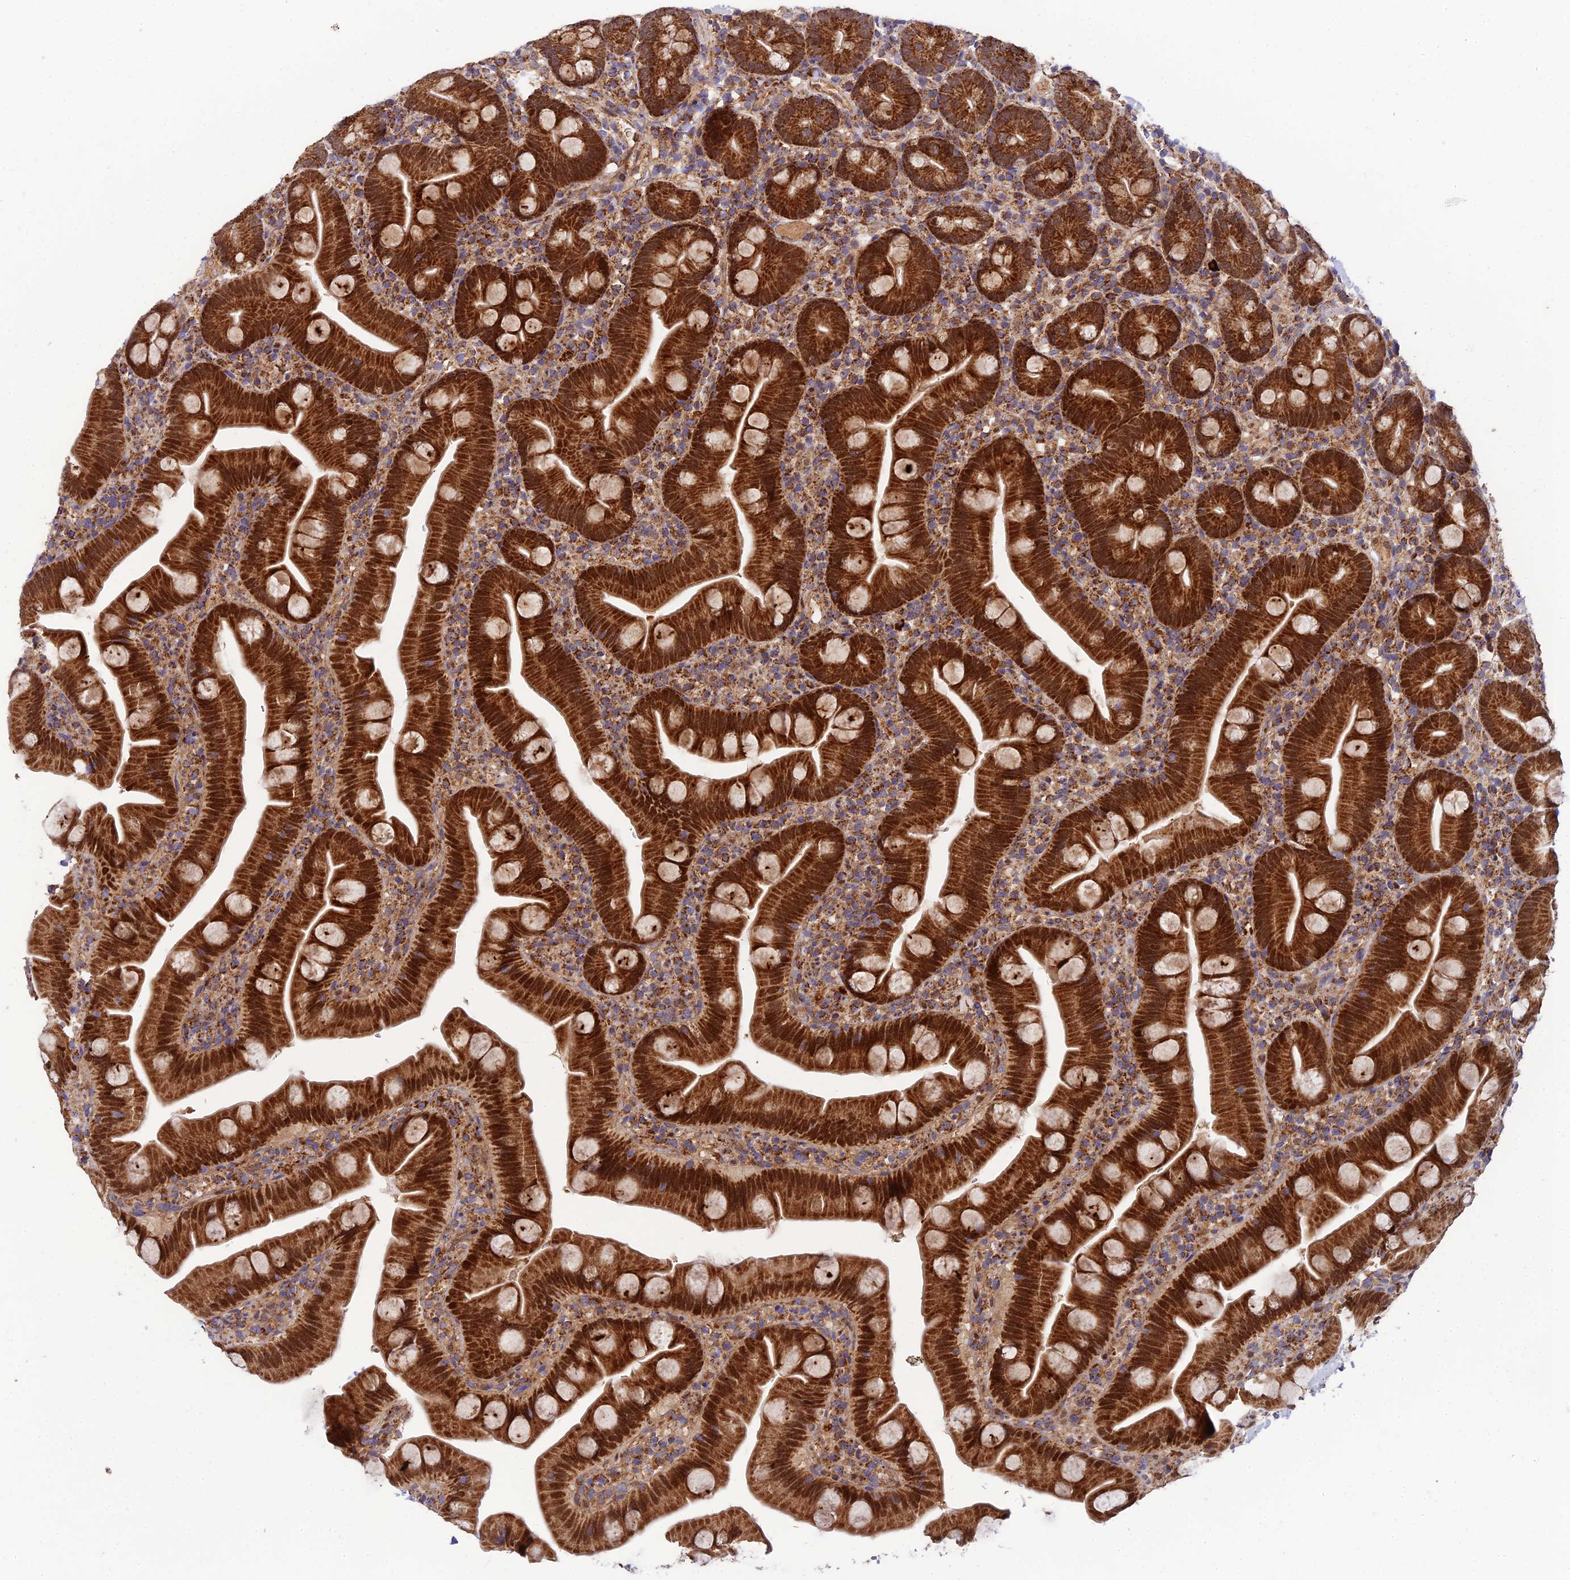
{"staining": {"intensity": "strong", "quantity": ">75%", "location": "cytoplasmic/membranous,nuclear"}, "tissue": "small intestine", "cell_type": "Glandular cells", "image_type": "normal", "snomed": [{"axis": "morphology", "description": "Normal tissue, NOS"}, {"axis": "topography", "description": "Small intestine"}], "caption": "Immunohistochemical staining of unremarkable human small intestine displays high levels of strong cytoplasmic/membranous,nuclear positivity in about >75% of glandular cells.", "gene": "PODNL1", "patient": {"sex": "female", "age": 68}}